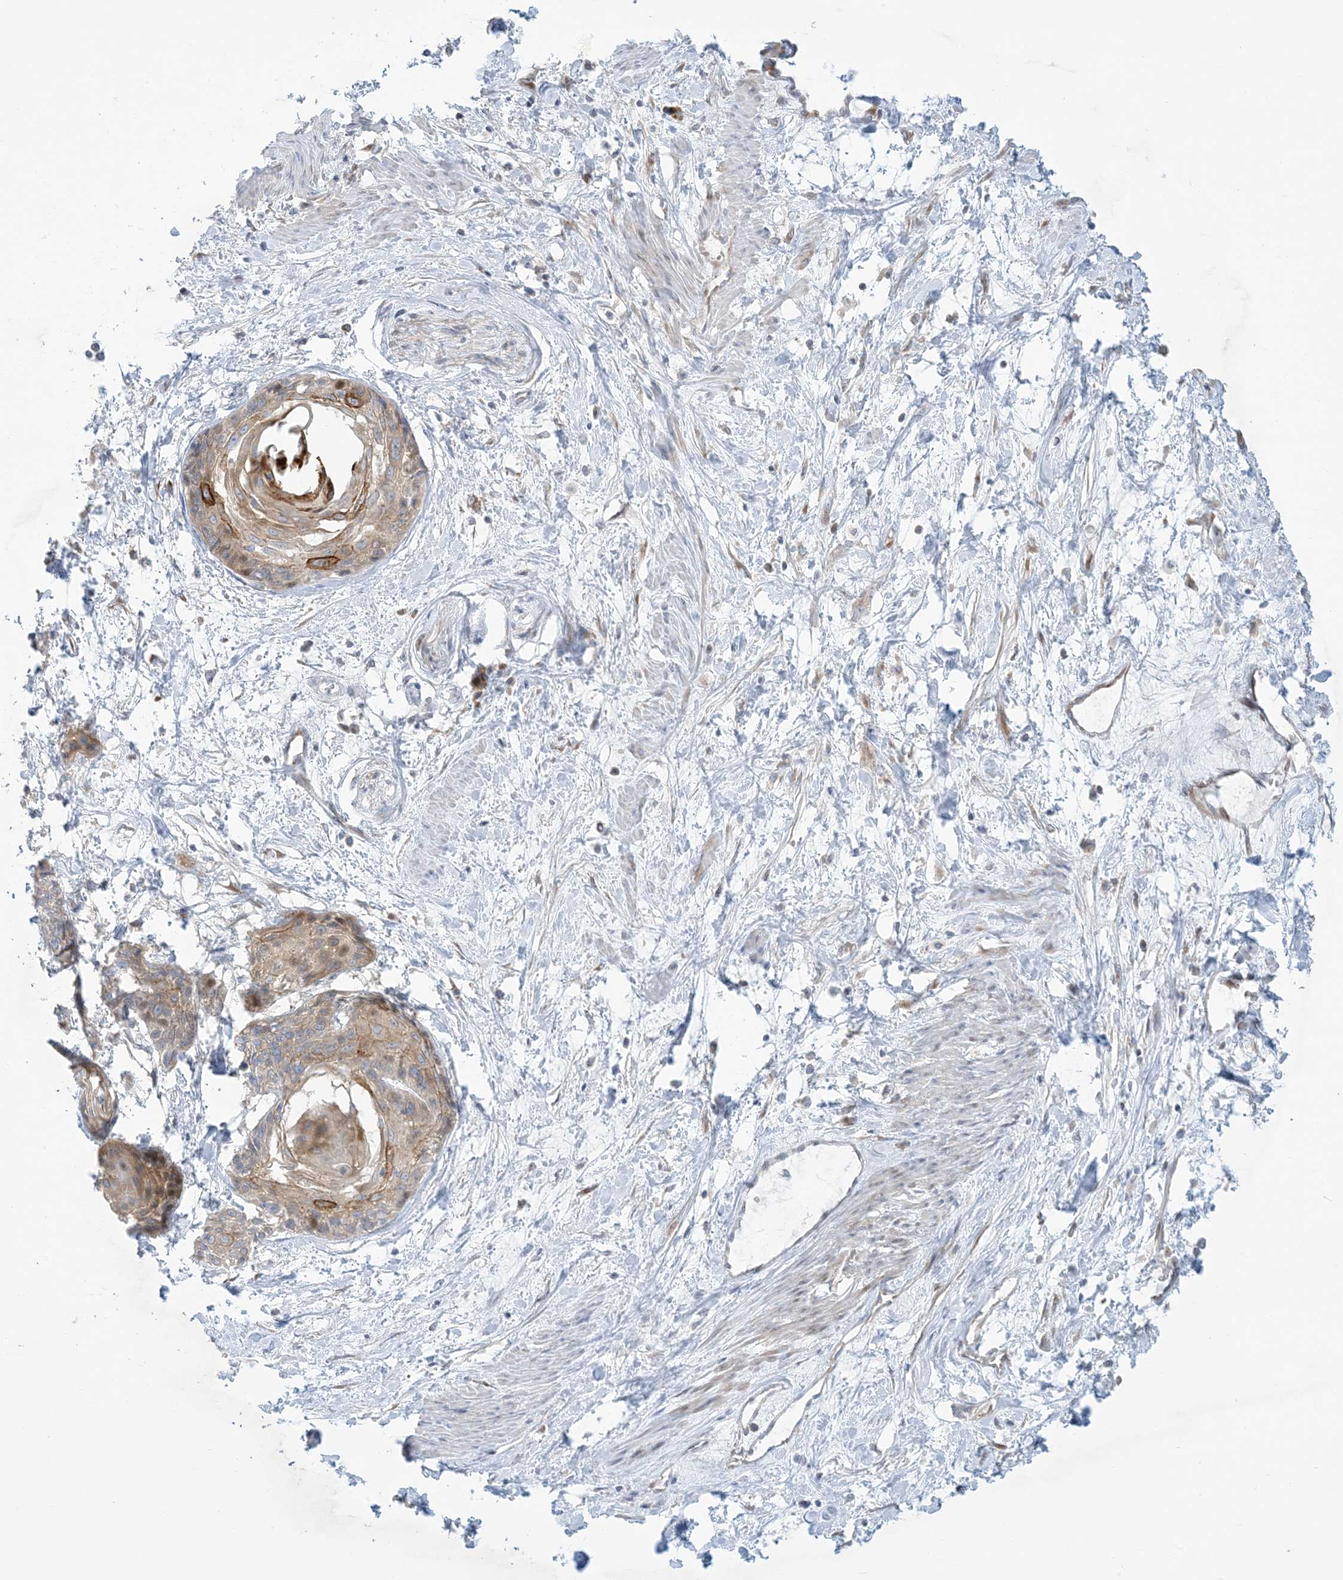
{"staining": {"intensity": "moderate", "quantity": ">75%", "location": "cytoplasmic/membranous"}, "tissue": "cervical cancer", "cell_type": "Tumor cells", "image_type": "cancer", "snomed": [{"axis": "morphology", "description": "Squamous cell carcinoma, NOS"}, {"axis": "topography", "description": "Cervix"}], "caption": "Cervical cancer (squamous cell carcinoma) stained with DAB immunohistochemistry exhibits medium levels of moderate cytoplasmic/membranous positivity in about >75% of tumor cells. (Stains: DAB (3,3'-diaminobenzidine) in brown, nuclei in blue, Microscopy: brightfield microscopy at high magnification).", "gene": "AFTPH", "patient": {"sex": "female", "age": 57}}